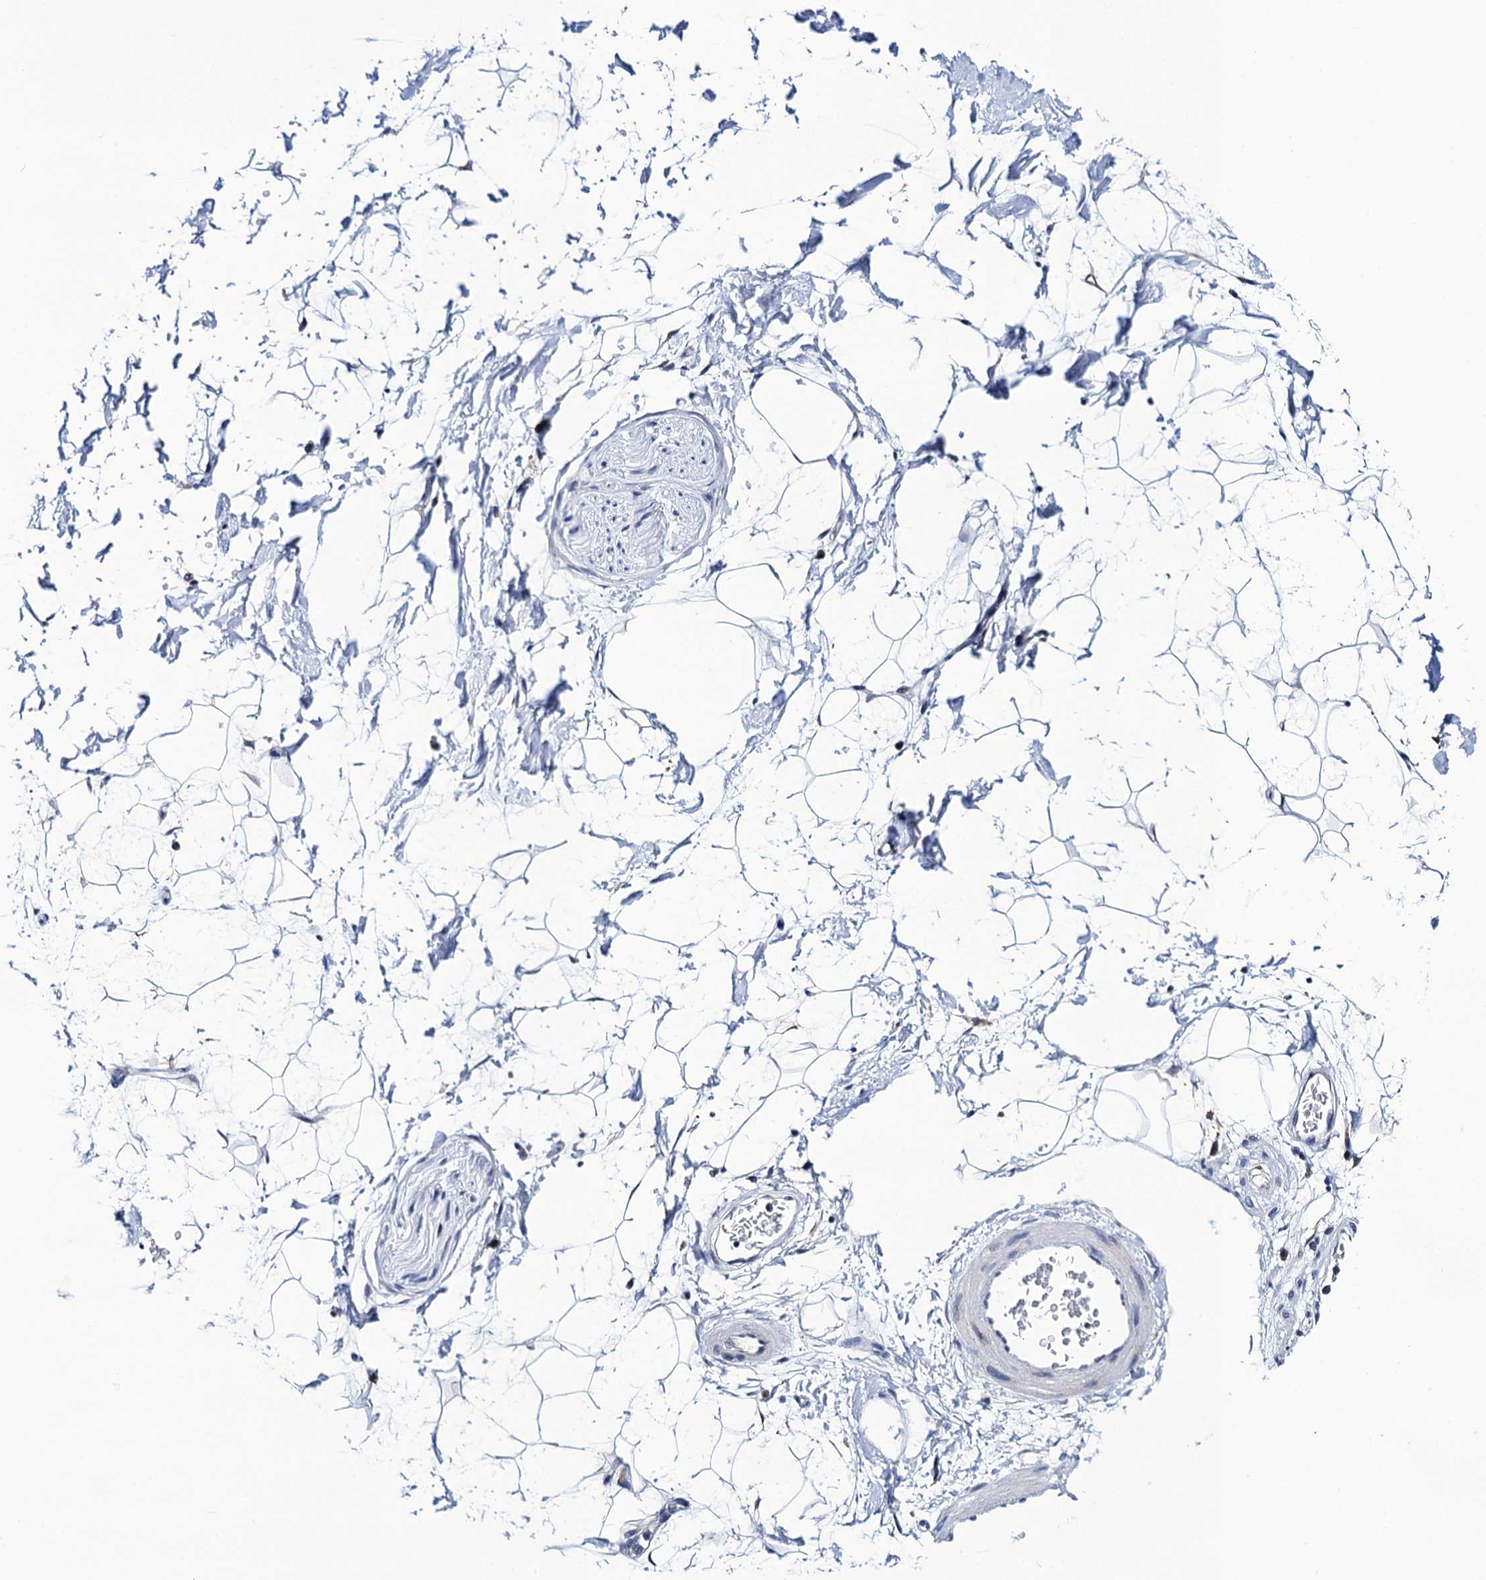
{"staining": {"intensity": "negative", "quantity": "none", "location": "none"}, "tissue": "adipose tissue", "cell_type": "Adipocytes", "image_type": "normal", "snomed": [{"axis": "morphology", "description": "Normal tissue, NOS"}, {"axis": "topography", "description": "Soft tissue"}], "caption": "DAB immunohistochemical staining of benign human adipose tissue exhibits no significant staining in adipocytes.", "gene": "SLC7A10", "patient": {"sex": "male", "age": 72}}